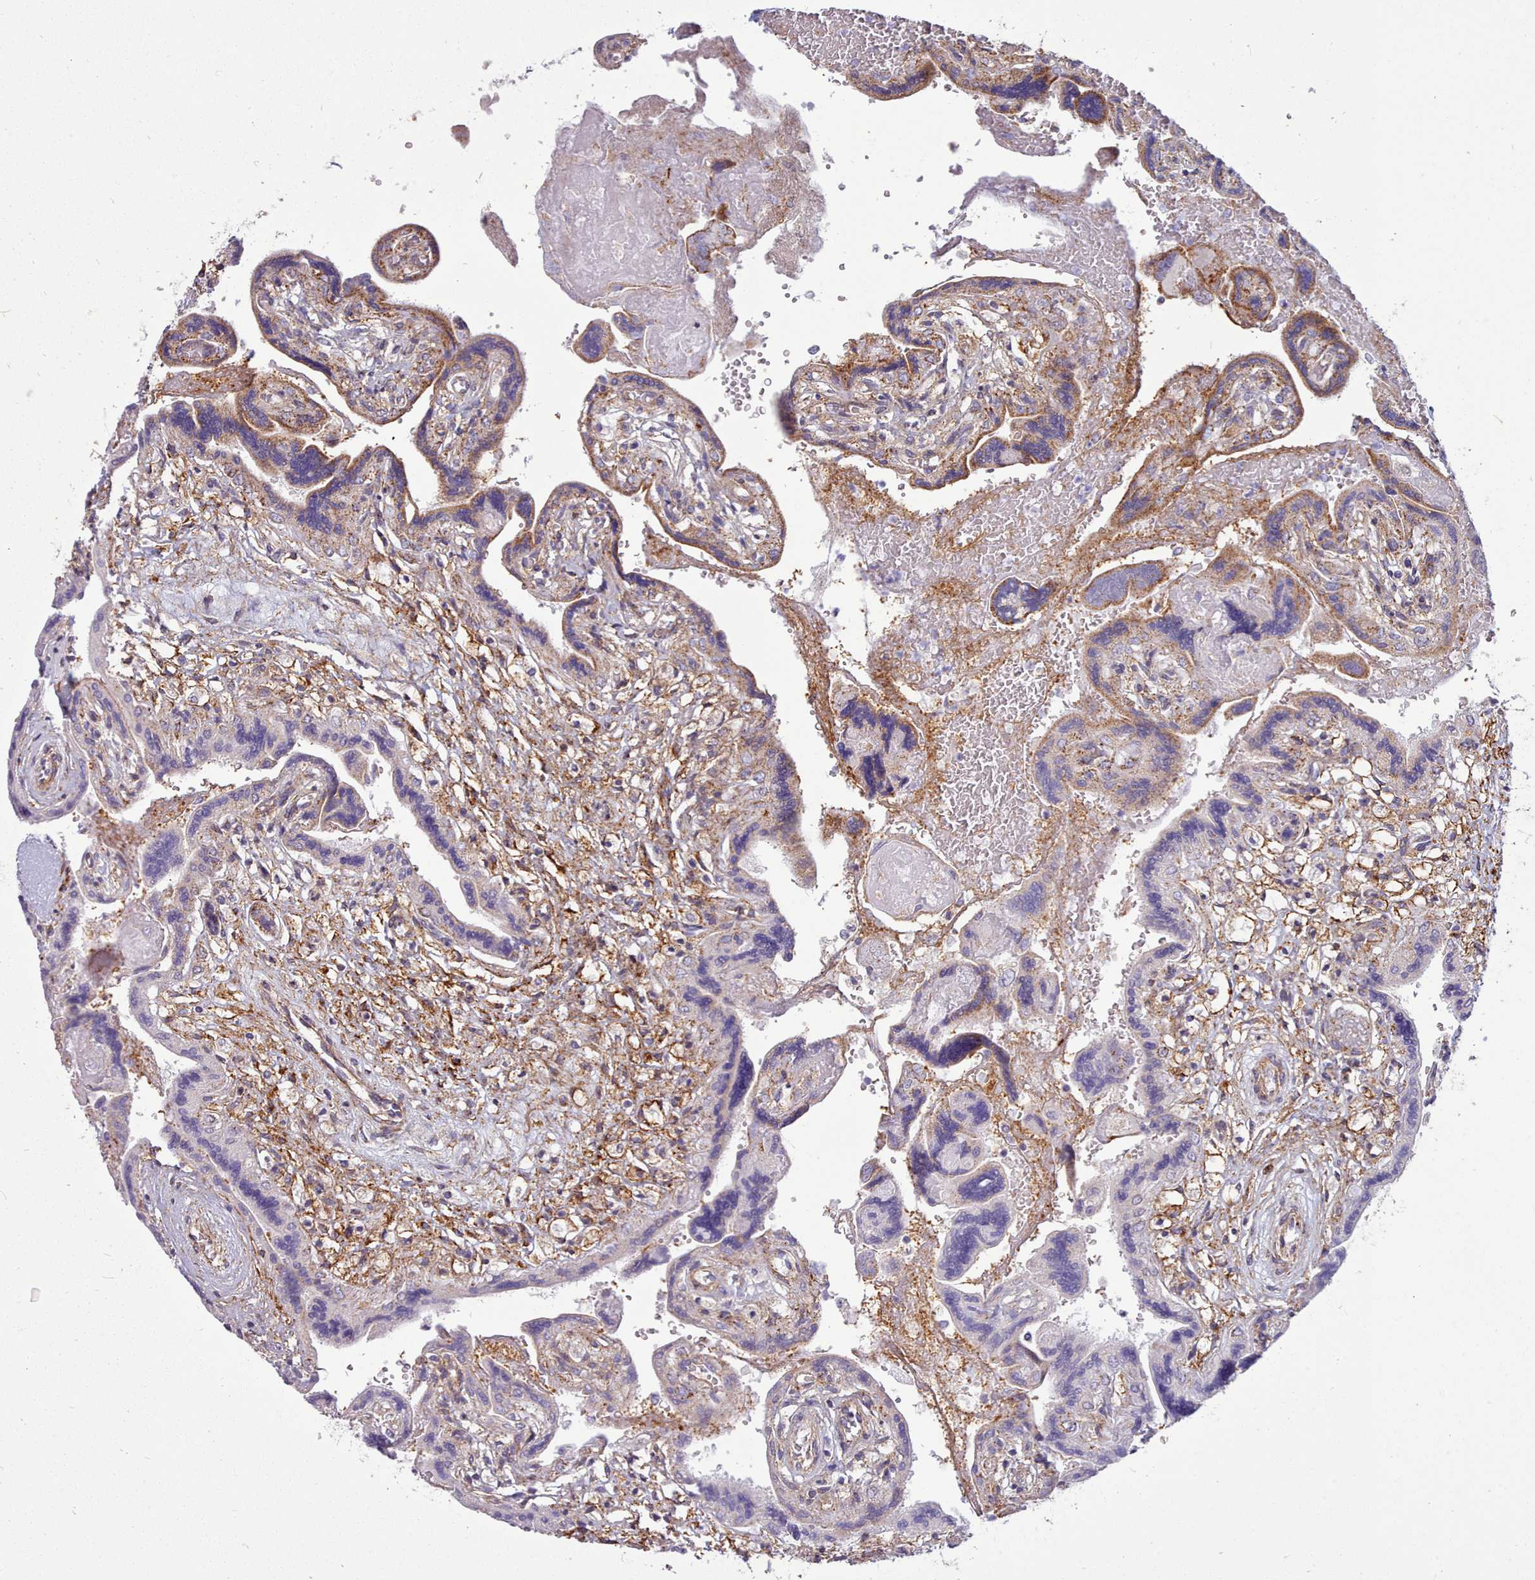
{"staining": {"intensity": "moderate", "quantity": "25%-75%", "location": "cytoplasmic/membranous"}, "tissue": "placenta", "cell_type": "Trophoblastic cells", "image_type": "normal", "snomed": [{"axis": "morphology", "description": "Normal tissue, NOS"}, {"axis": "topography", "description": "Placenta"}], "caption": "Protein expression analysis of unremarkable human placenta reveals moderate cytoplasmic/membranous expression in approximately 25%-75% of trophoblastic cells. Using DAB (brown) and hematoxylin (blue) stains, captured at high magnification using brightfield microscopy.", "gene": "MRPL21", "patient": {"sex": "female", "age": 37}}